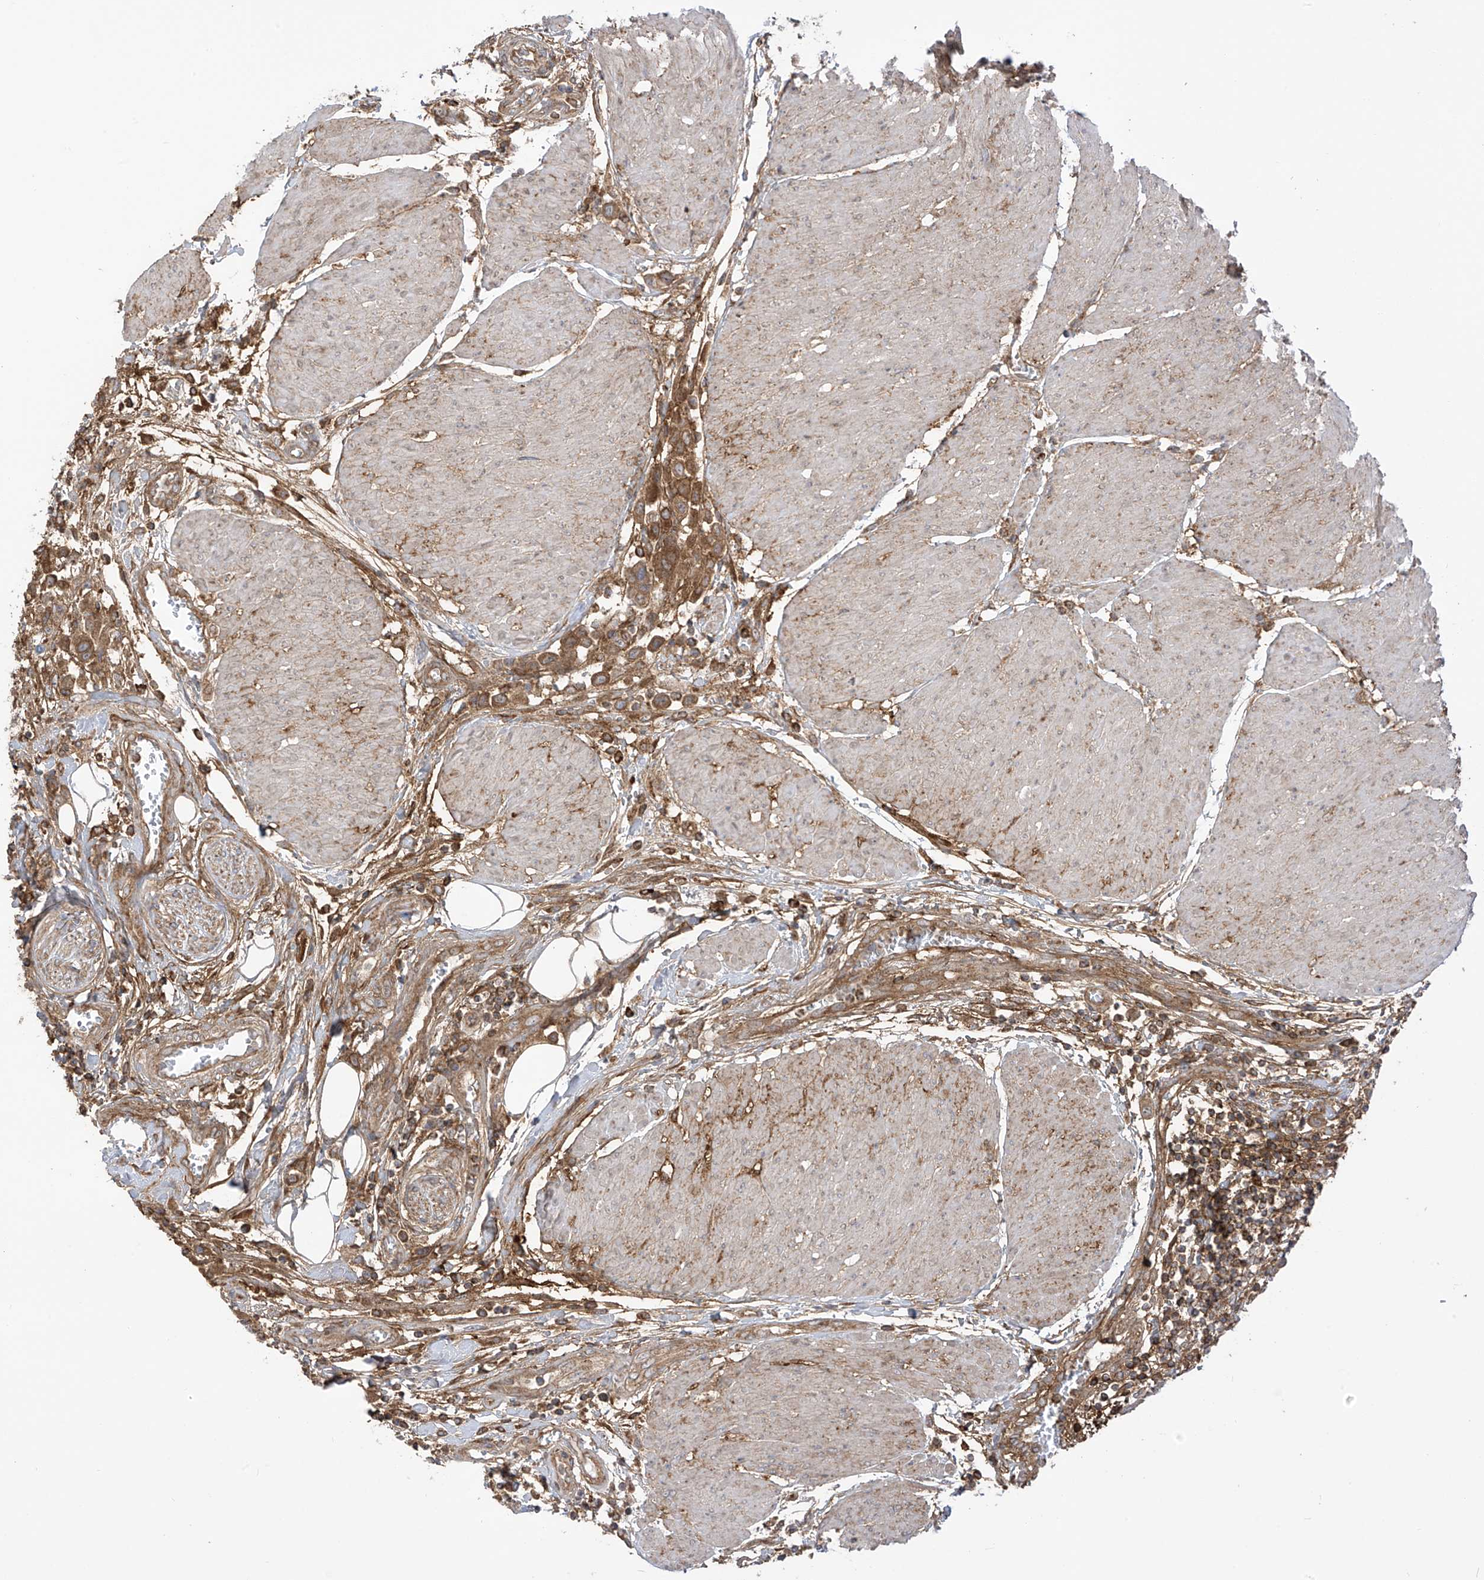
{"staining": {"intensity": "moderate", "quantity": ">75%", "location": "cytoplasmic/membranous"}, "tissue": "urothelial cancer", "cell_type": "Tumor cells", "image_type": "cancer", "snomed": [{"axis": "morphology", "description": "Urothelial carcinoma, High grade"}, {"axis": "topography", "description": "Urinary bladder"}], "caption": "Immunohistochemical staining of urothelial carcinoma (high-grade) demonstrates medium levels of moderate cytoplasmic/membranous protein staining in approximately >75% of tumor cells. The protein of interest is shown in brown color, while the nuclei are stained blue.", "gene": "REPS1", "patient": {"sex": "male", "age": 50}}